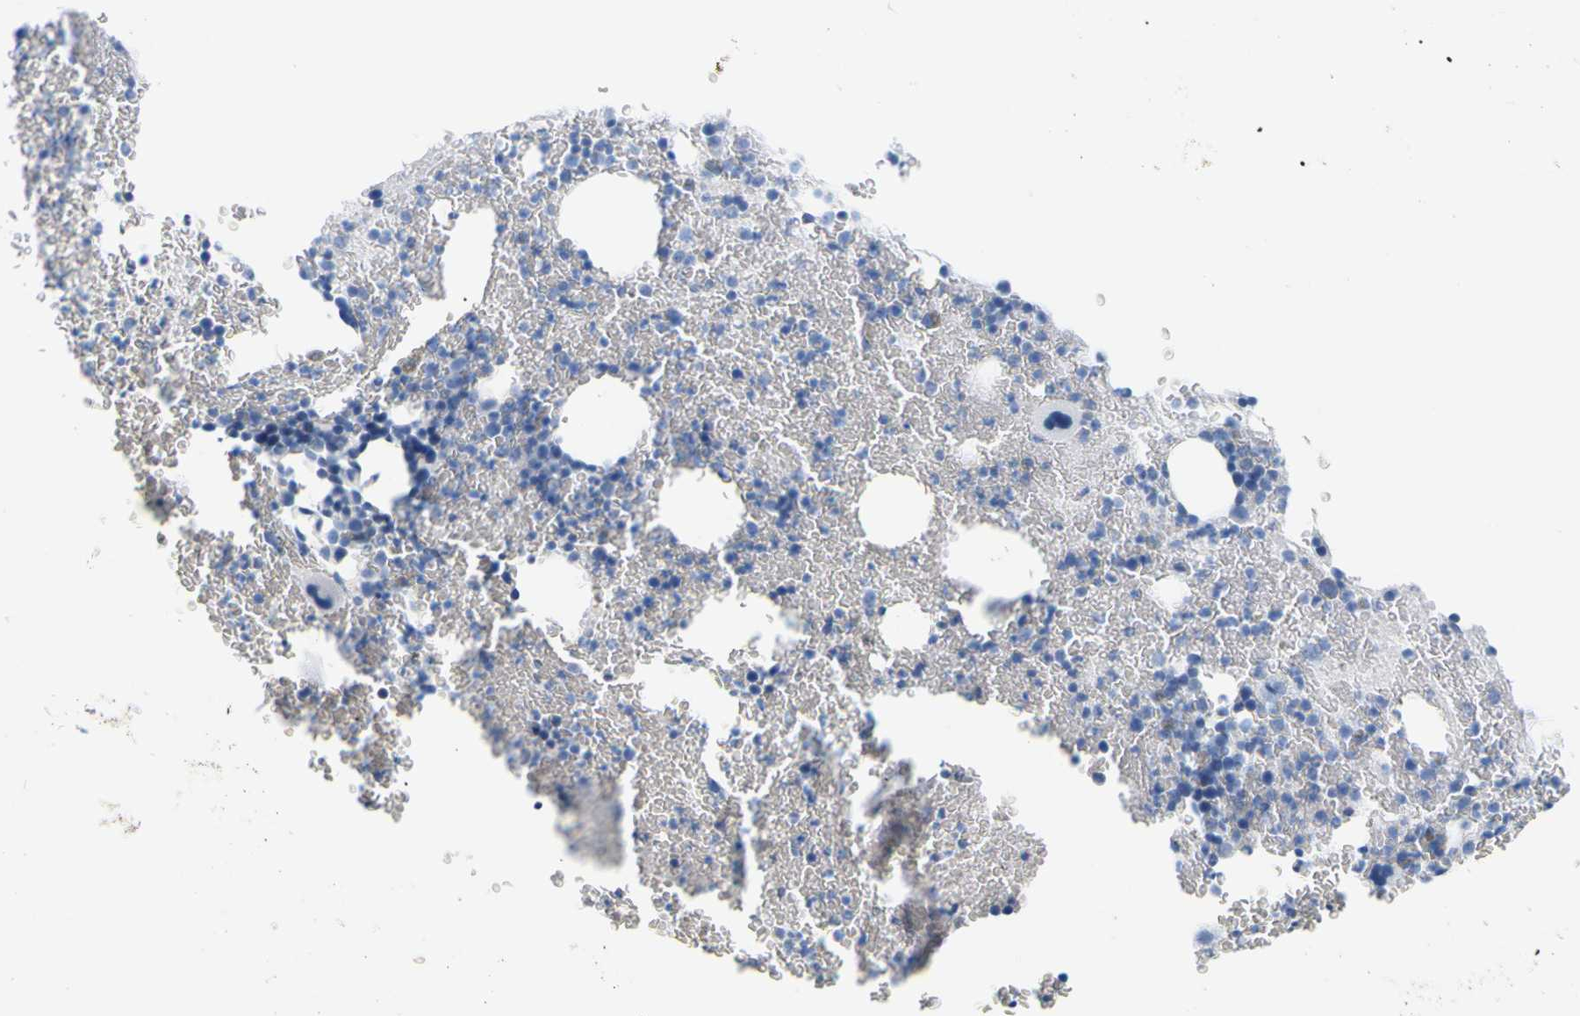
{"staining": {"intensity": "negative", "quantity": "none", "location": "none"}, "tissue": "bone marrow", "cell_type": "Hematopoietic cells", "image_type": "normal", "snomed": [{"axis": "morphology", "description": "Normal tissue, NOS"}, {"axis": "morphology", "description": "Inflammation, NOS"}, {"axis": "topography", "description": "Bone marrow"}], "caption": "This is an immunohistochemistry histopathology image of unremarkable bone marrow. There is no staining in hematopoietic cells.", "gene": "OPN1SW", "patient": {"sex": "female", "age": 17}}